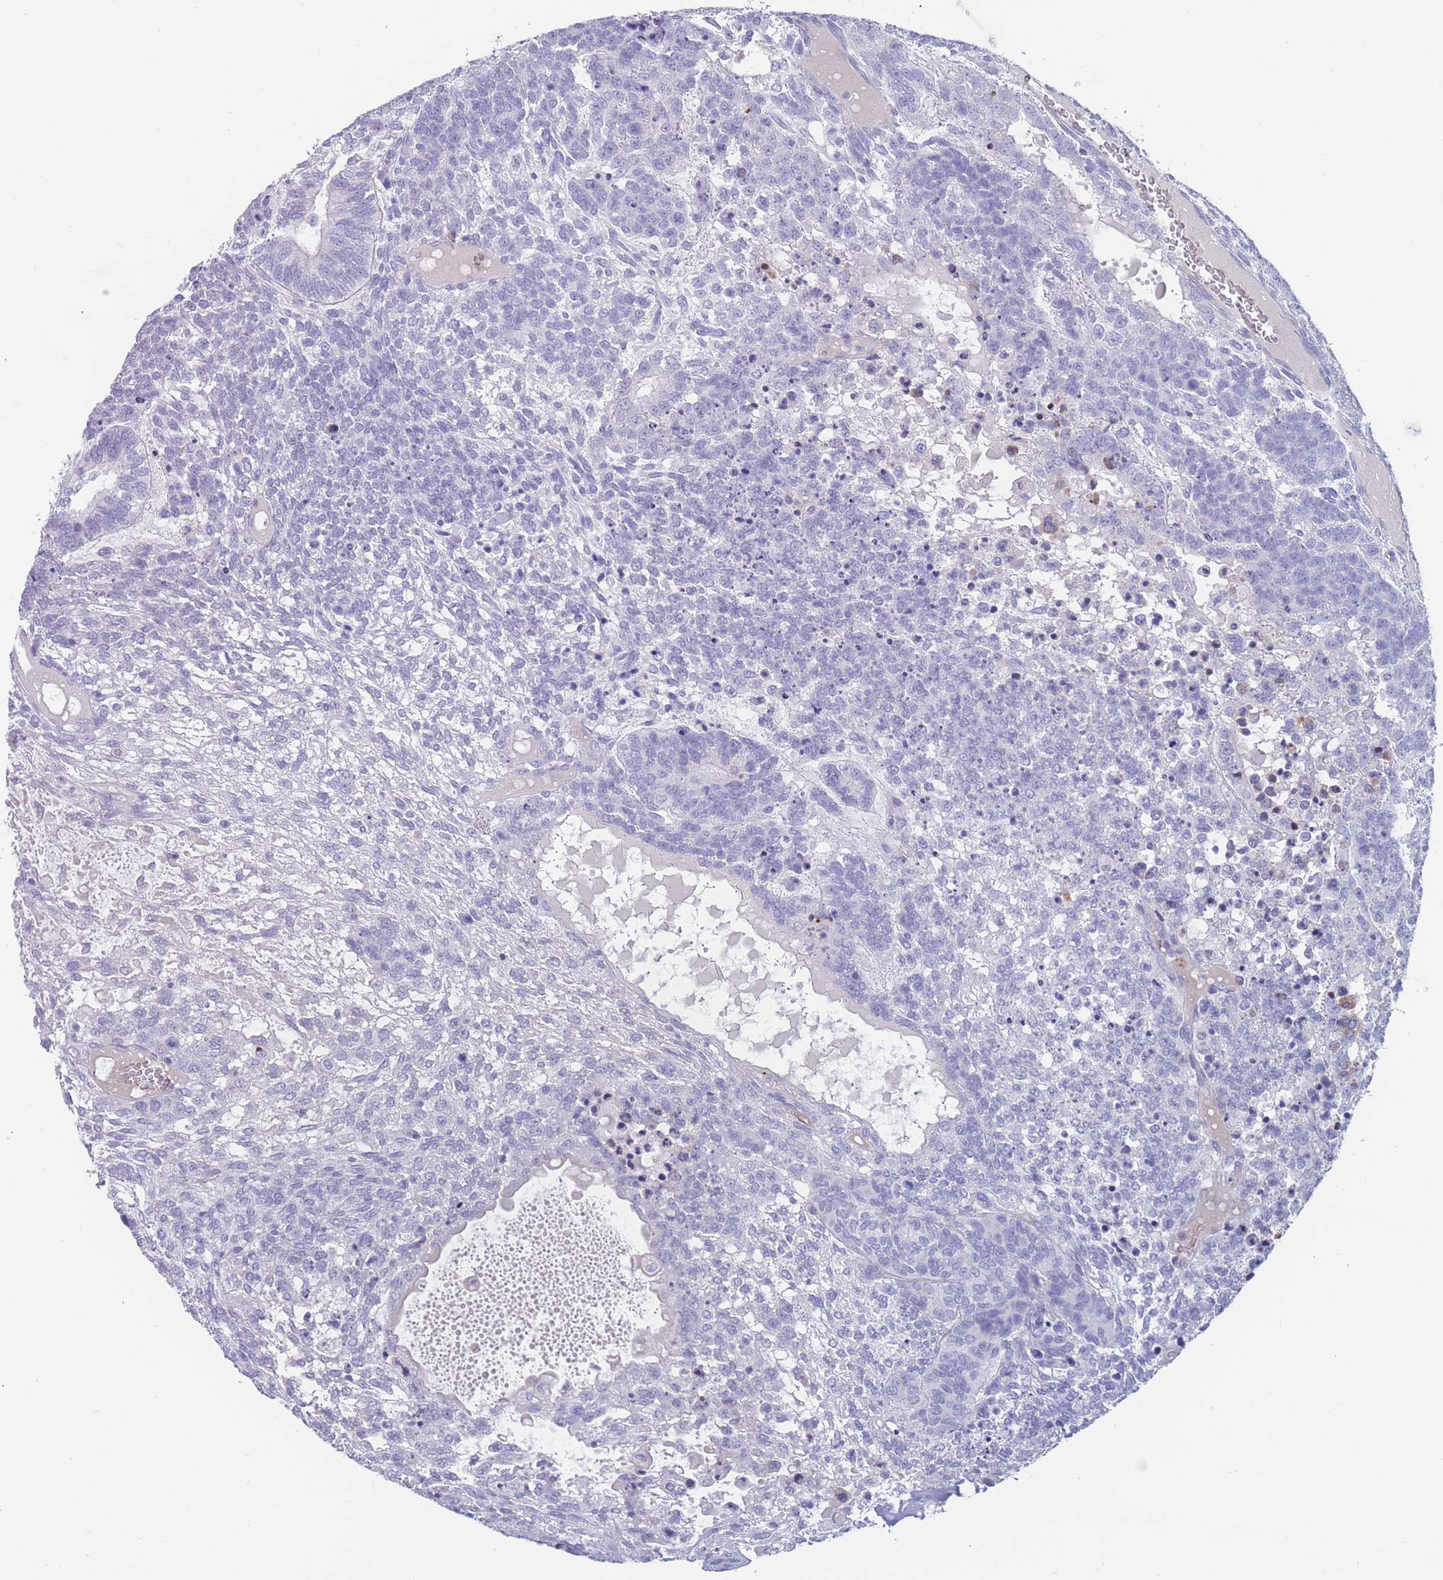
{"staining": {"intensity": "negative", "quantity": "none", "location": "none"}, "tissue": "testis cancer", "cell_type": "Tumor cells", "image_type": "cancer", "snomed": [{"axis": "morphology", "description": "Carcinoma, Embryonal, NOS"}, {"axis": "topography", "description": "Testis"}], "caption": "Tumor cells are negative for brown protein staining in testis cancer (embryonal carcinoma).", "gene": "ST8SIA5", "patient": {"sex": "male", "age": 23}}